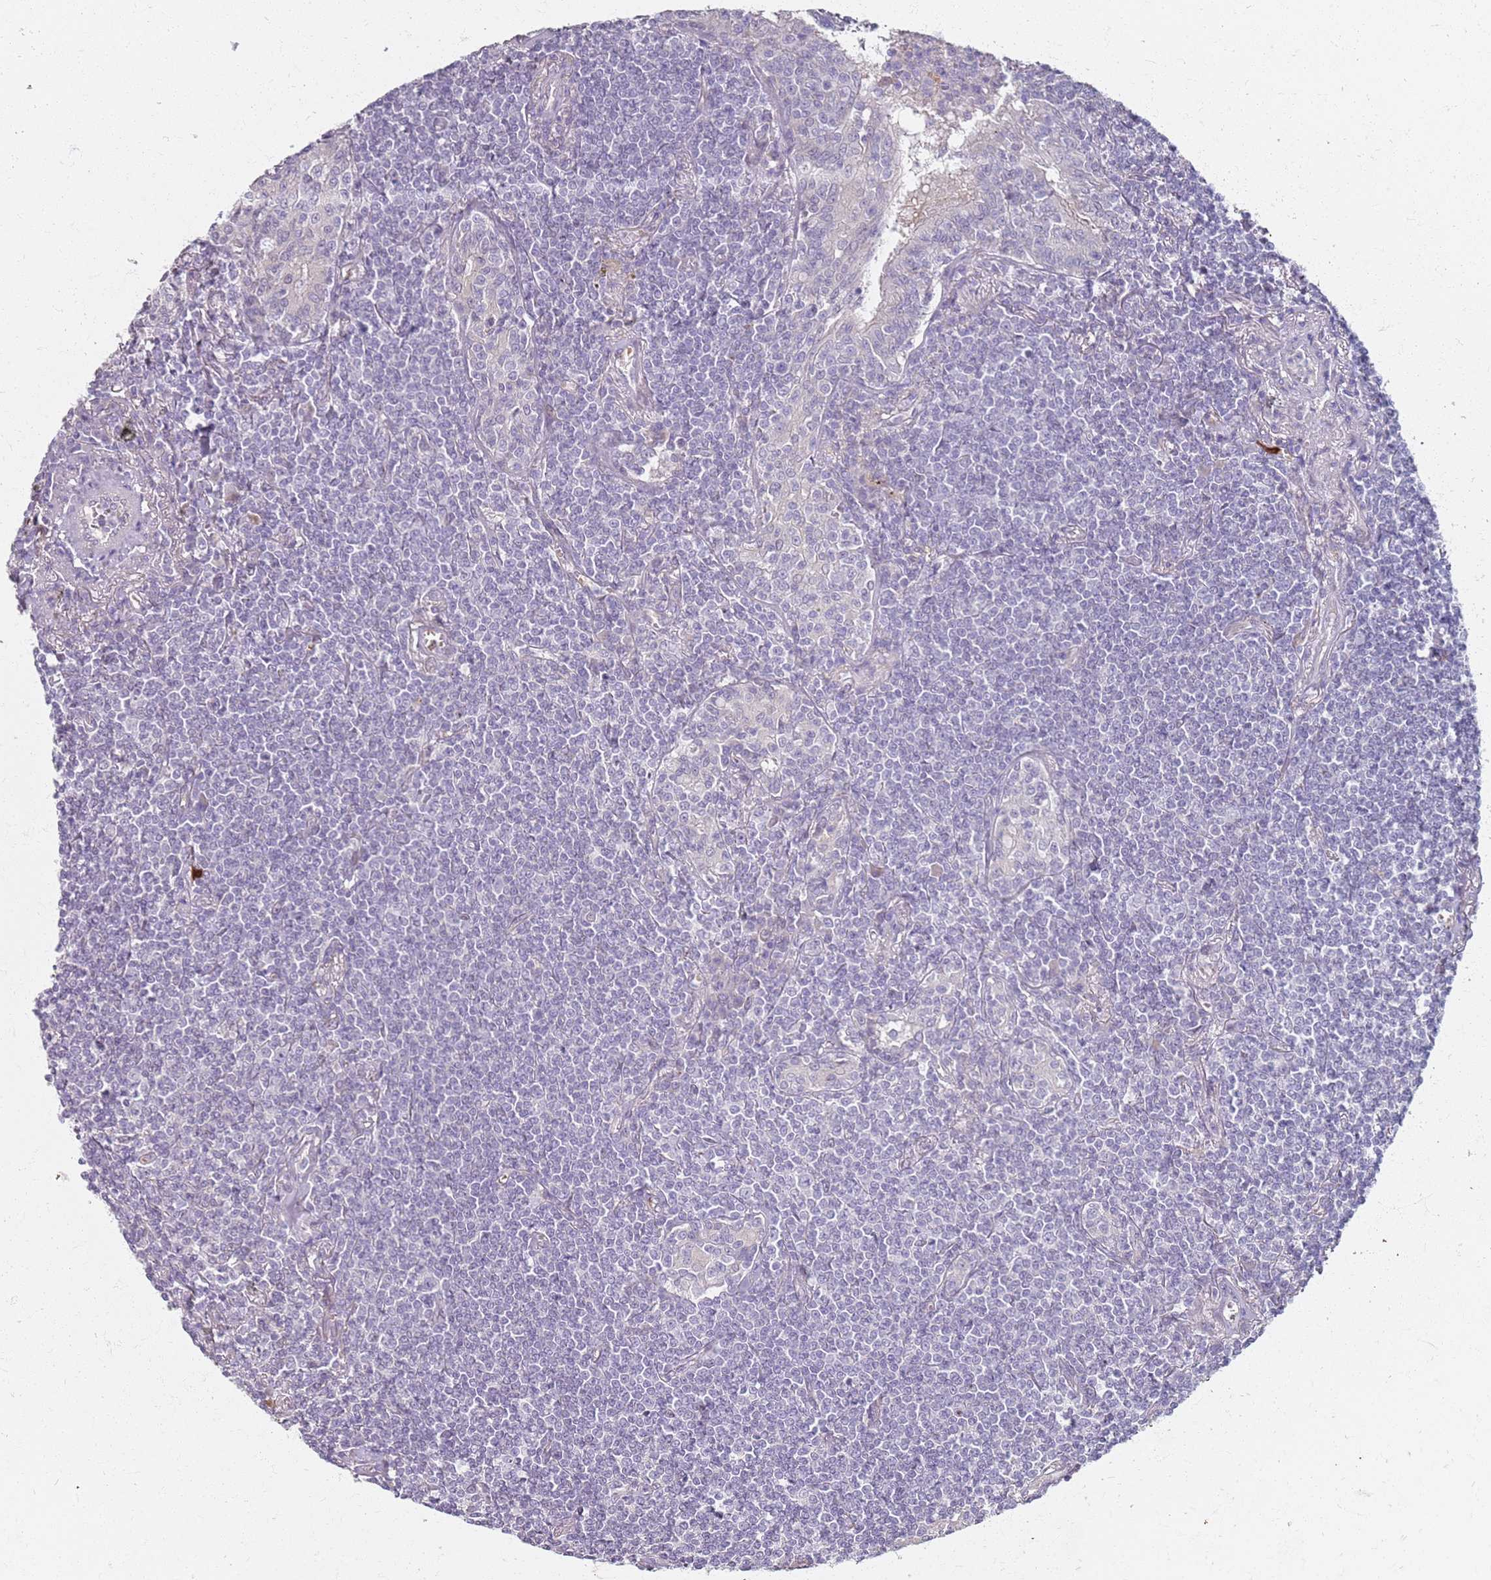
{"staining": {"intensity": "negative", "quantity": "none", "location": "none"}, "tissue": "lymphoma", "cell_type": "Tumor cells", "image_type": "cancer", "snomed": [{"axis": "morphology", "description": "Malignant lymphoma, non-Hodgkin's type, Low grade"}, {"axis": "topography", "description": "Lung"}], "caption": "High power microscopy image of an IHC micrograph of low-grade malignant lymphoma, non-Hodgkin's type, revealing no significant positivity in tumor cells.", "gene": "CD40LG", "patient": {"sex": "female", "age": 71}}